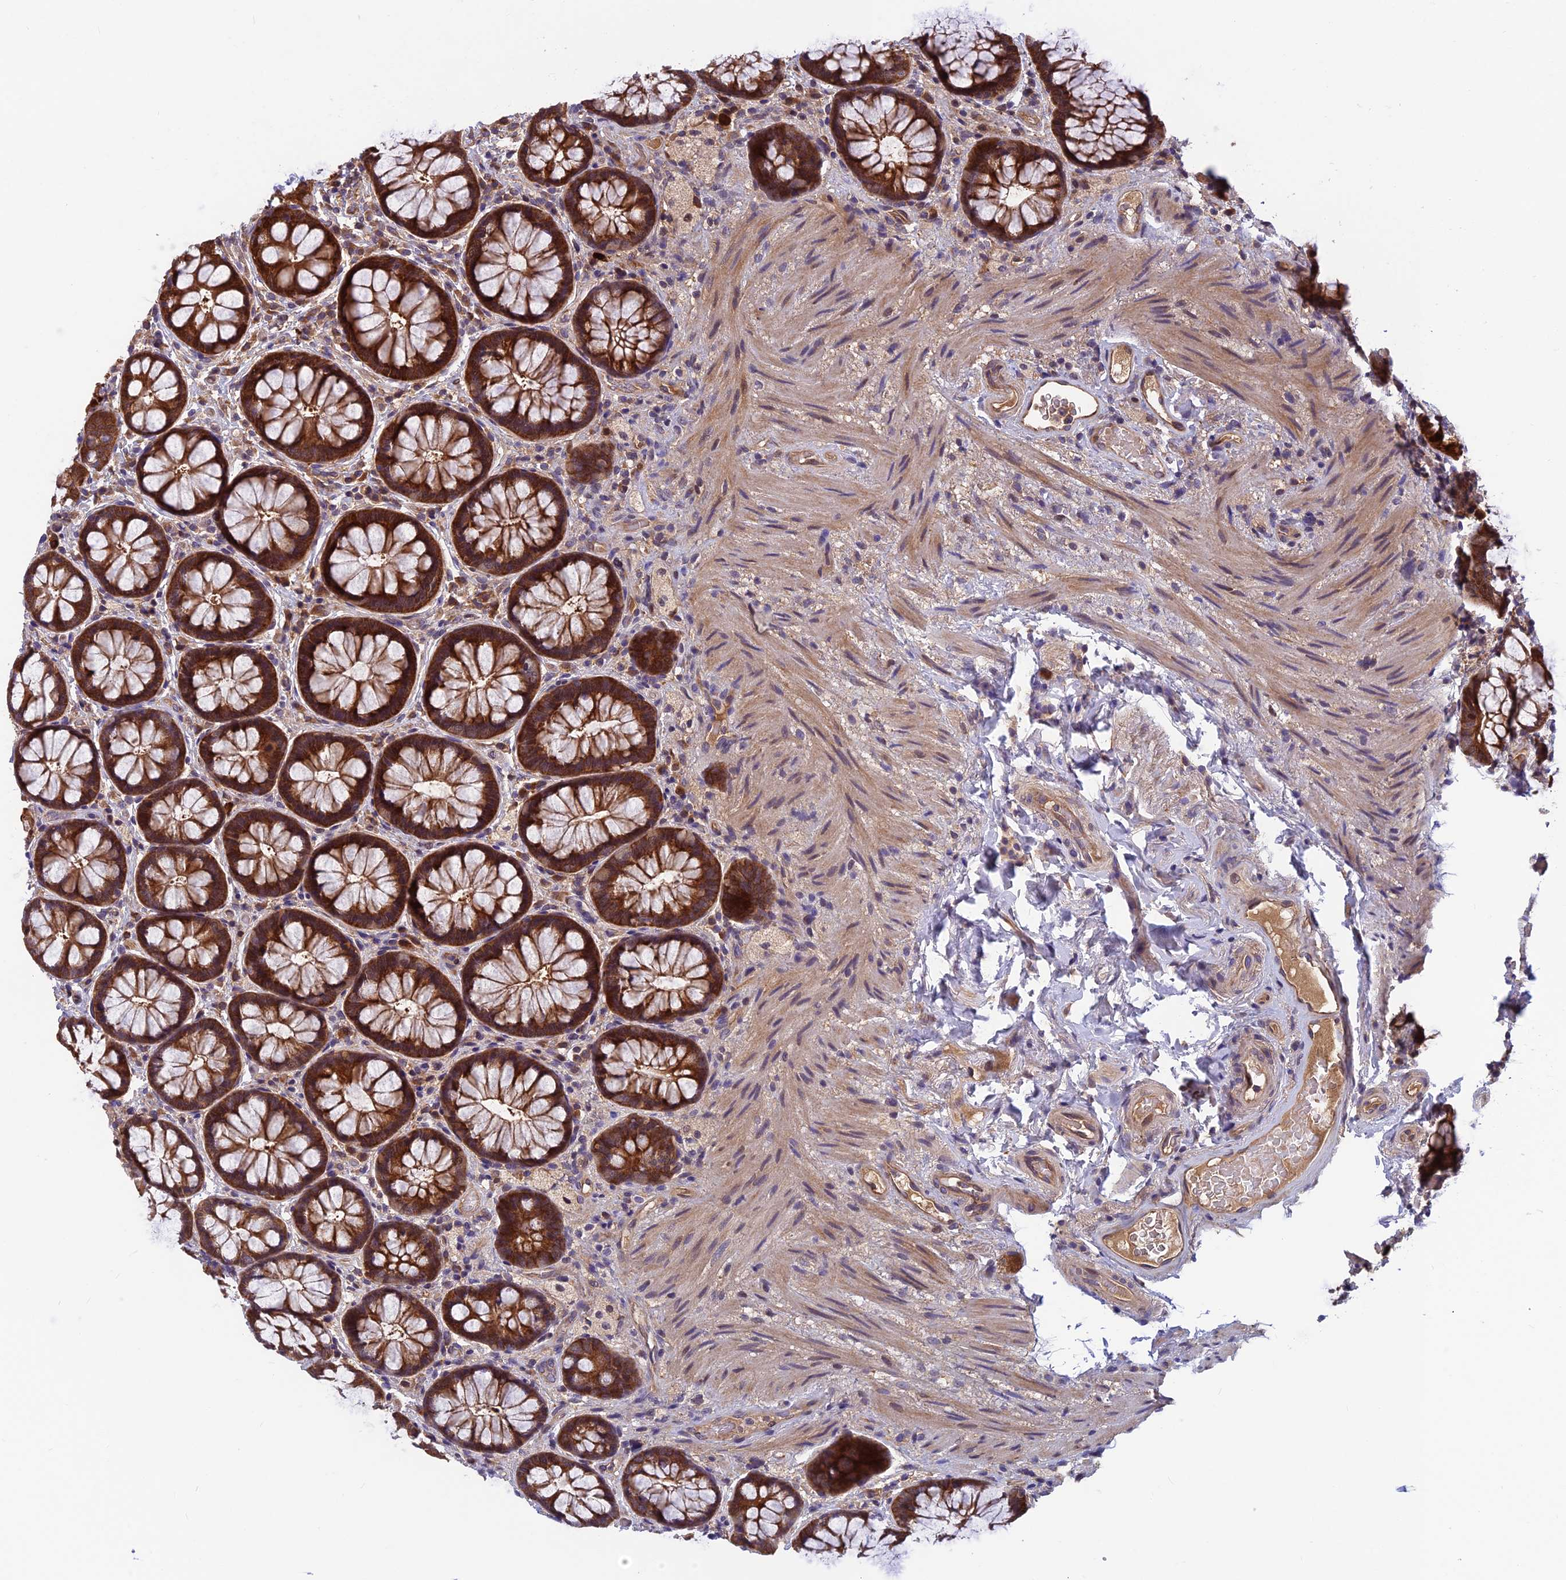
{"staining": {"intensity": "strong", "quantity": ">75%", "location": "cytoplasmic/membranous,nuclear"}, "tissue": "rectum", "cell_type": "Glandular cells", "image_type": "normal", "snomed": [{"axis": "morphology", "description": "Normal tissue, NOS"}, {"axis": "topography", "description": "Rectum"}], "caption": "DAB (3,3'-diaminobenzidine) immunohistochemical staining of normal rectum displays strong cytoplasmic/membranous,nuclear protein expression in approximately >75% of glandular cells.", "gene": "CCDC15", "patient": {"sex": "male", "age": 83}}